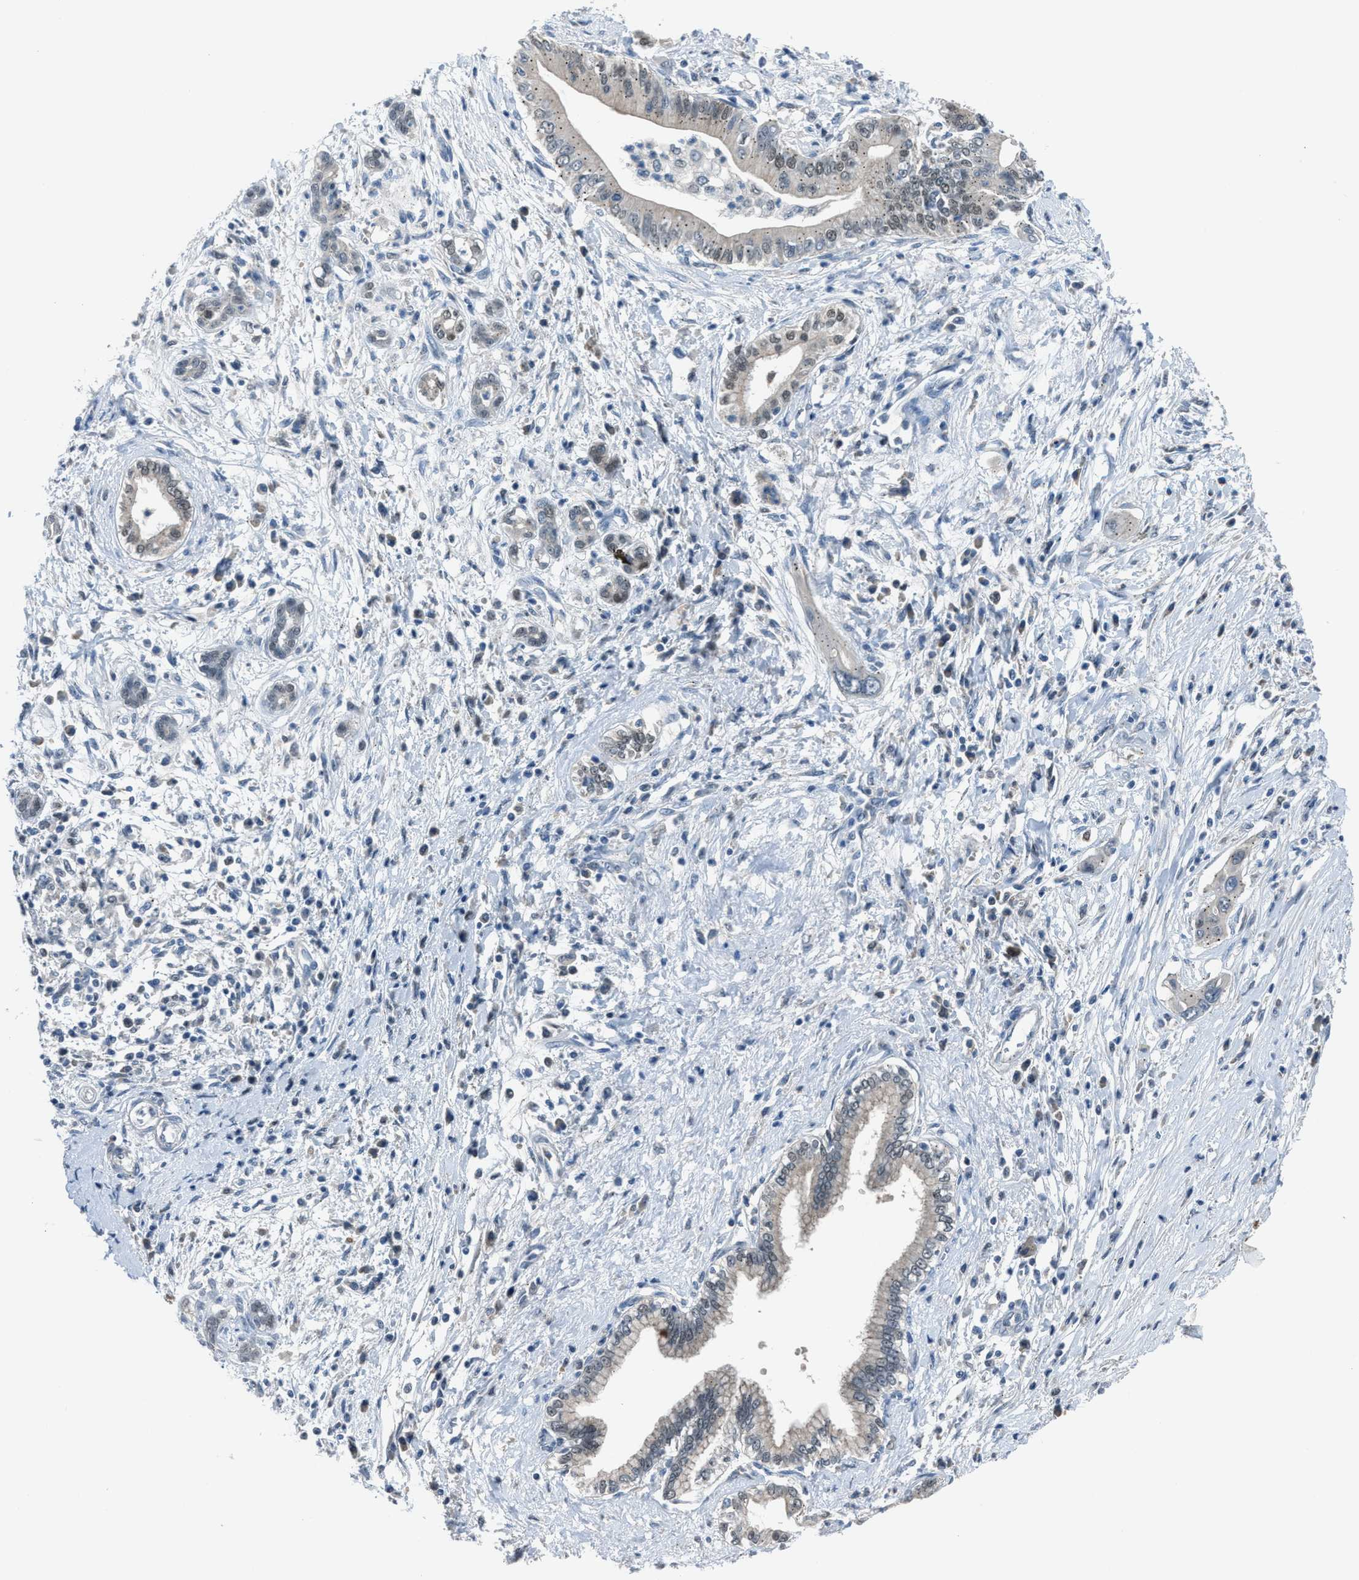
{"staining": {"intensity": "weak", "quantity": "25%-75%", "location": "cytoplasmic/membranous,nuclear"}, "tissue": "pancreatic cancer", "cell_type": "Tumor cells", "image_type": "cancer", "snomed": [{"axis": "morphology", "description": "Adenocarcinoma, NOS"}, {"axis": "topography", "description": "Pancreas"}], "caption": "Brown immunohistochemical staining in human pancreatic cancer demonstrates weak cytoplasmic/membranous and nuclear expression in approximately 25%-75% of tumor cells.", "gene": "DUSP19", "patient": {"sex": "male", "age": 58}}